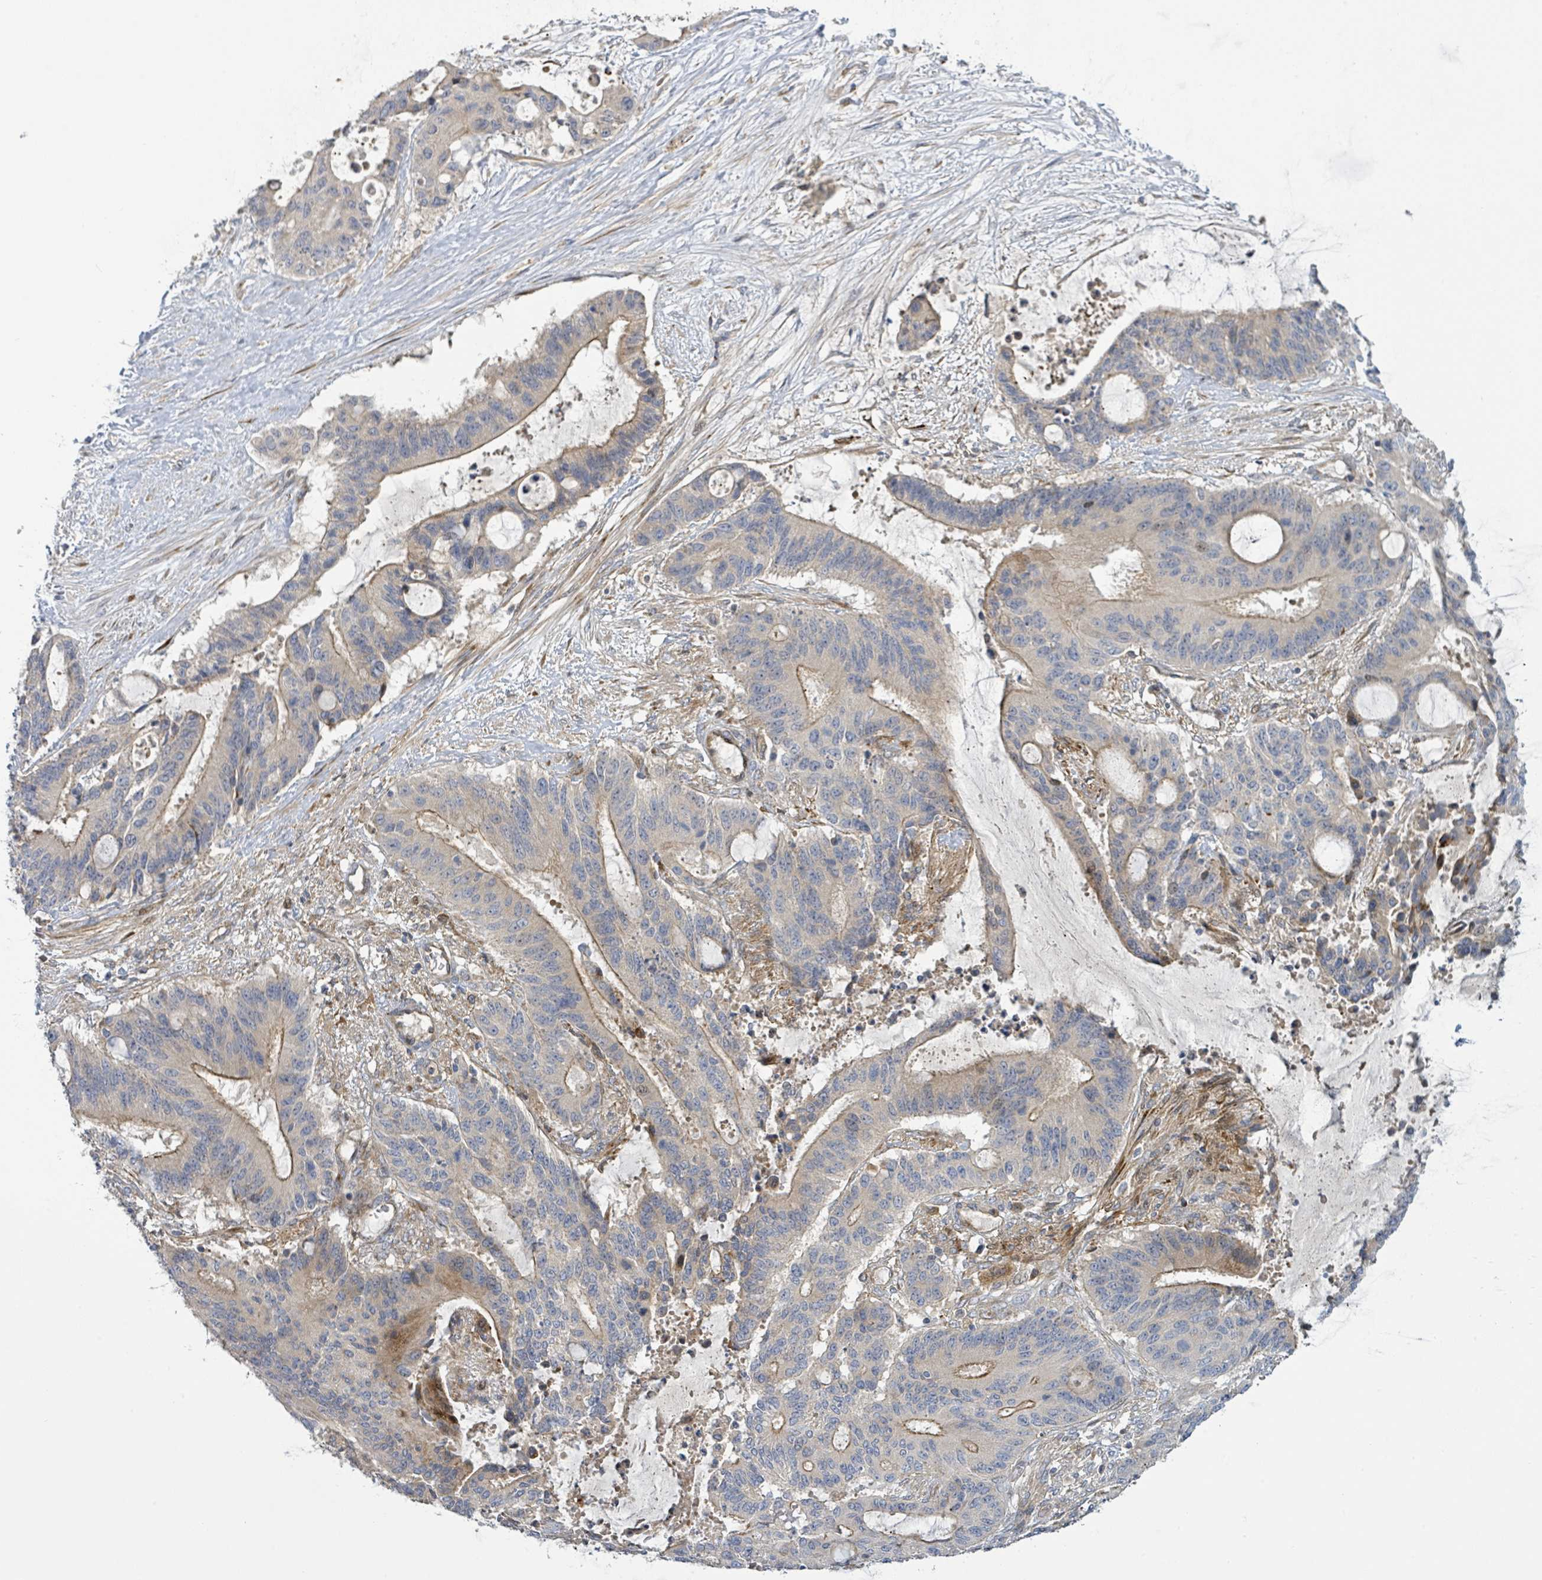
{"staining": {"intensity": "weak", "quantity": "25%-75%", "location": "cytoplasmic/membranous"}, "tissue": "liver cancer", "cell_type": "Tumor cells", "image_type": "cancer", "snomed": [{"axis": "morphology", "description": "Normal tissue, NOS"}, {"axis": "morphology", "description": "Cholangiocarcinoma"}, {"axis": "topography", "description": "Liver"}, {"axis": "topography", "description": "Peripheral nerve tissue"}], "caption": "This is an image of immunohistochemistry staining of liver cholangiocarcinoma, which shows weak expression in the cytoplasmic/membranous of tumor cells.", "gene": "CFAP210", "patient": {"sex": "female", "age": 73}}